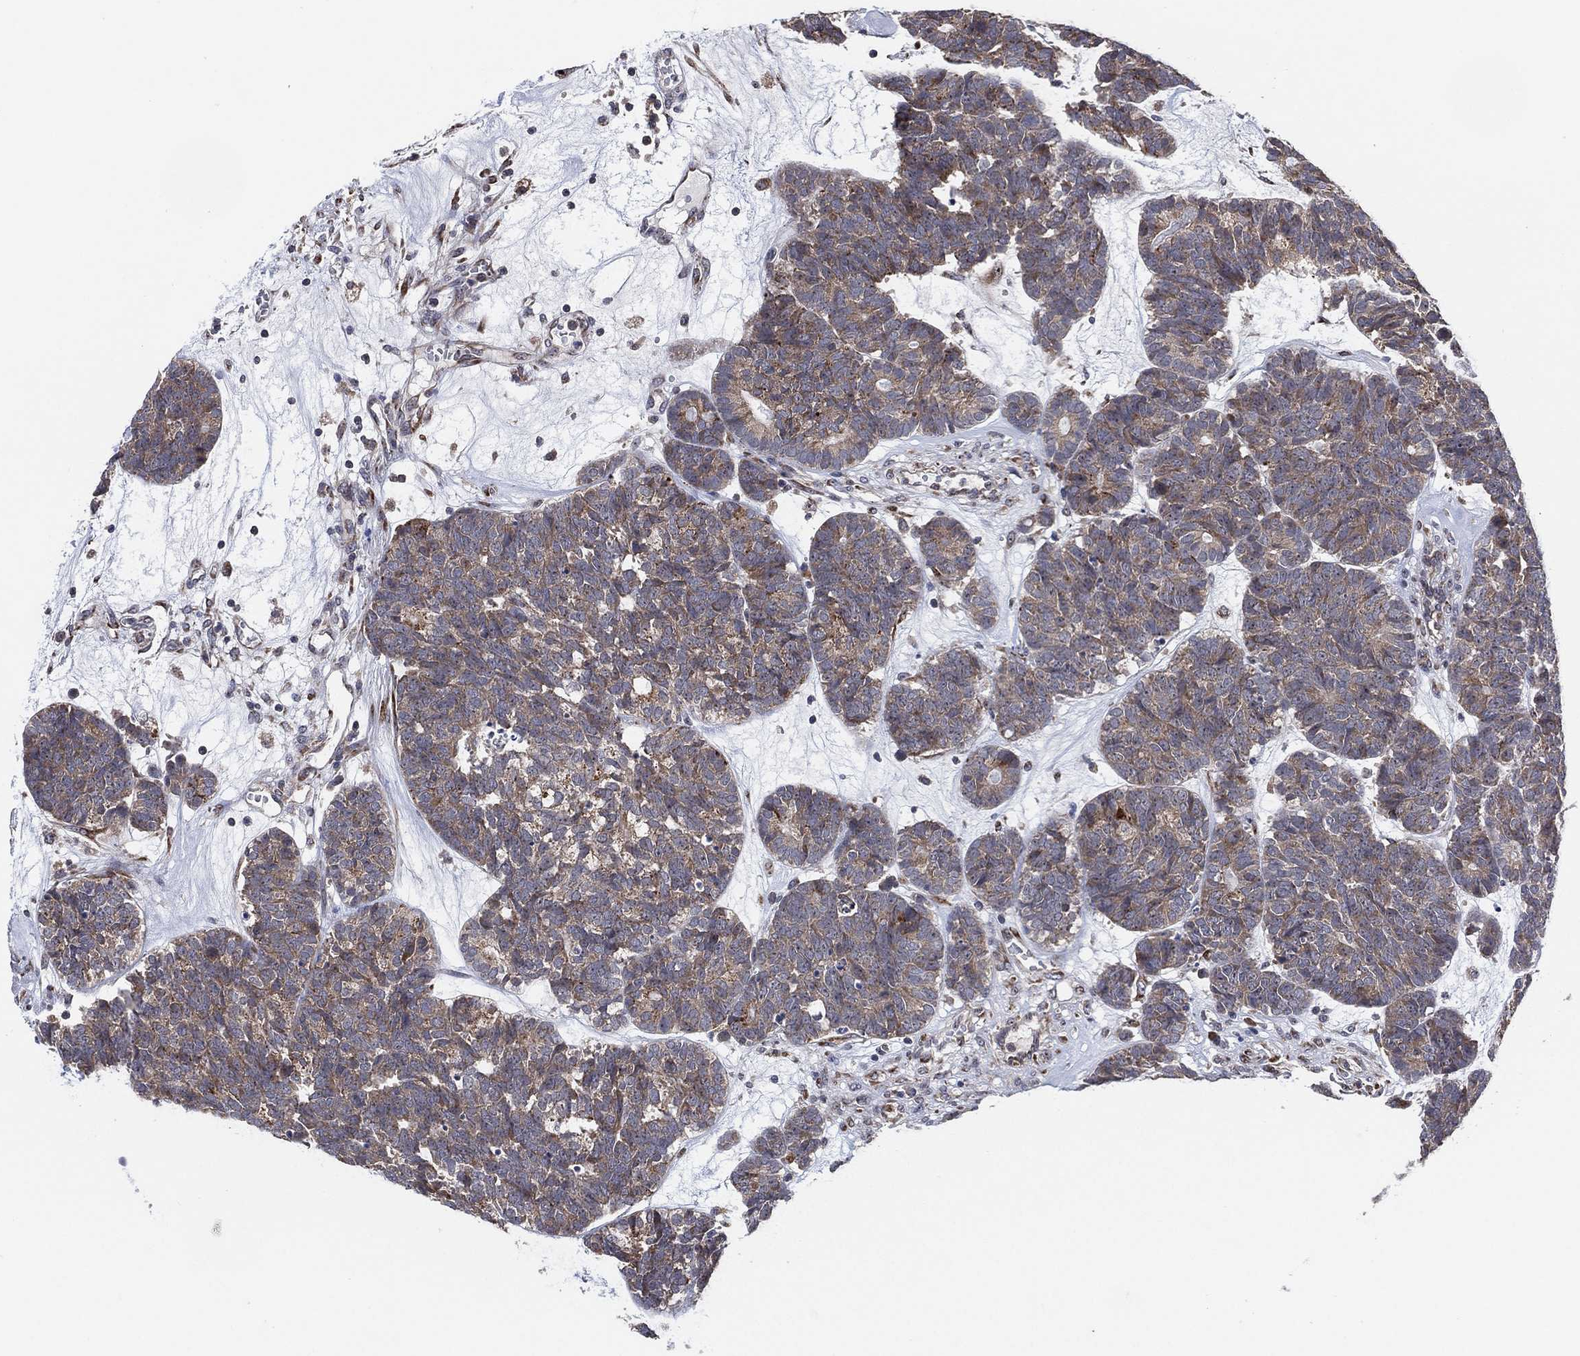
{"staining": {"intensity": "weak", "quantity": "<25%", "location": "cytoplasmic/membranous"}, "tissue": "head and neck cancer", "cell_type": "Tumor cells", "image_type": "cancer", "snomed": [{"axis": "morphology", "description": "Adenocarcinoma, NOS"}, {"axis": "topography", "description": "Head-Neck"}], "caption": "Immunohistochemical staining of head and neck cancer exhibits no significant expression in tumor cells. (DAB immunohistochemistry with hematoxylin counter stain).", "gene": "FAM104A", "patient": {"sex": "female", "age": 81}}